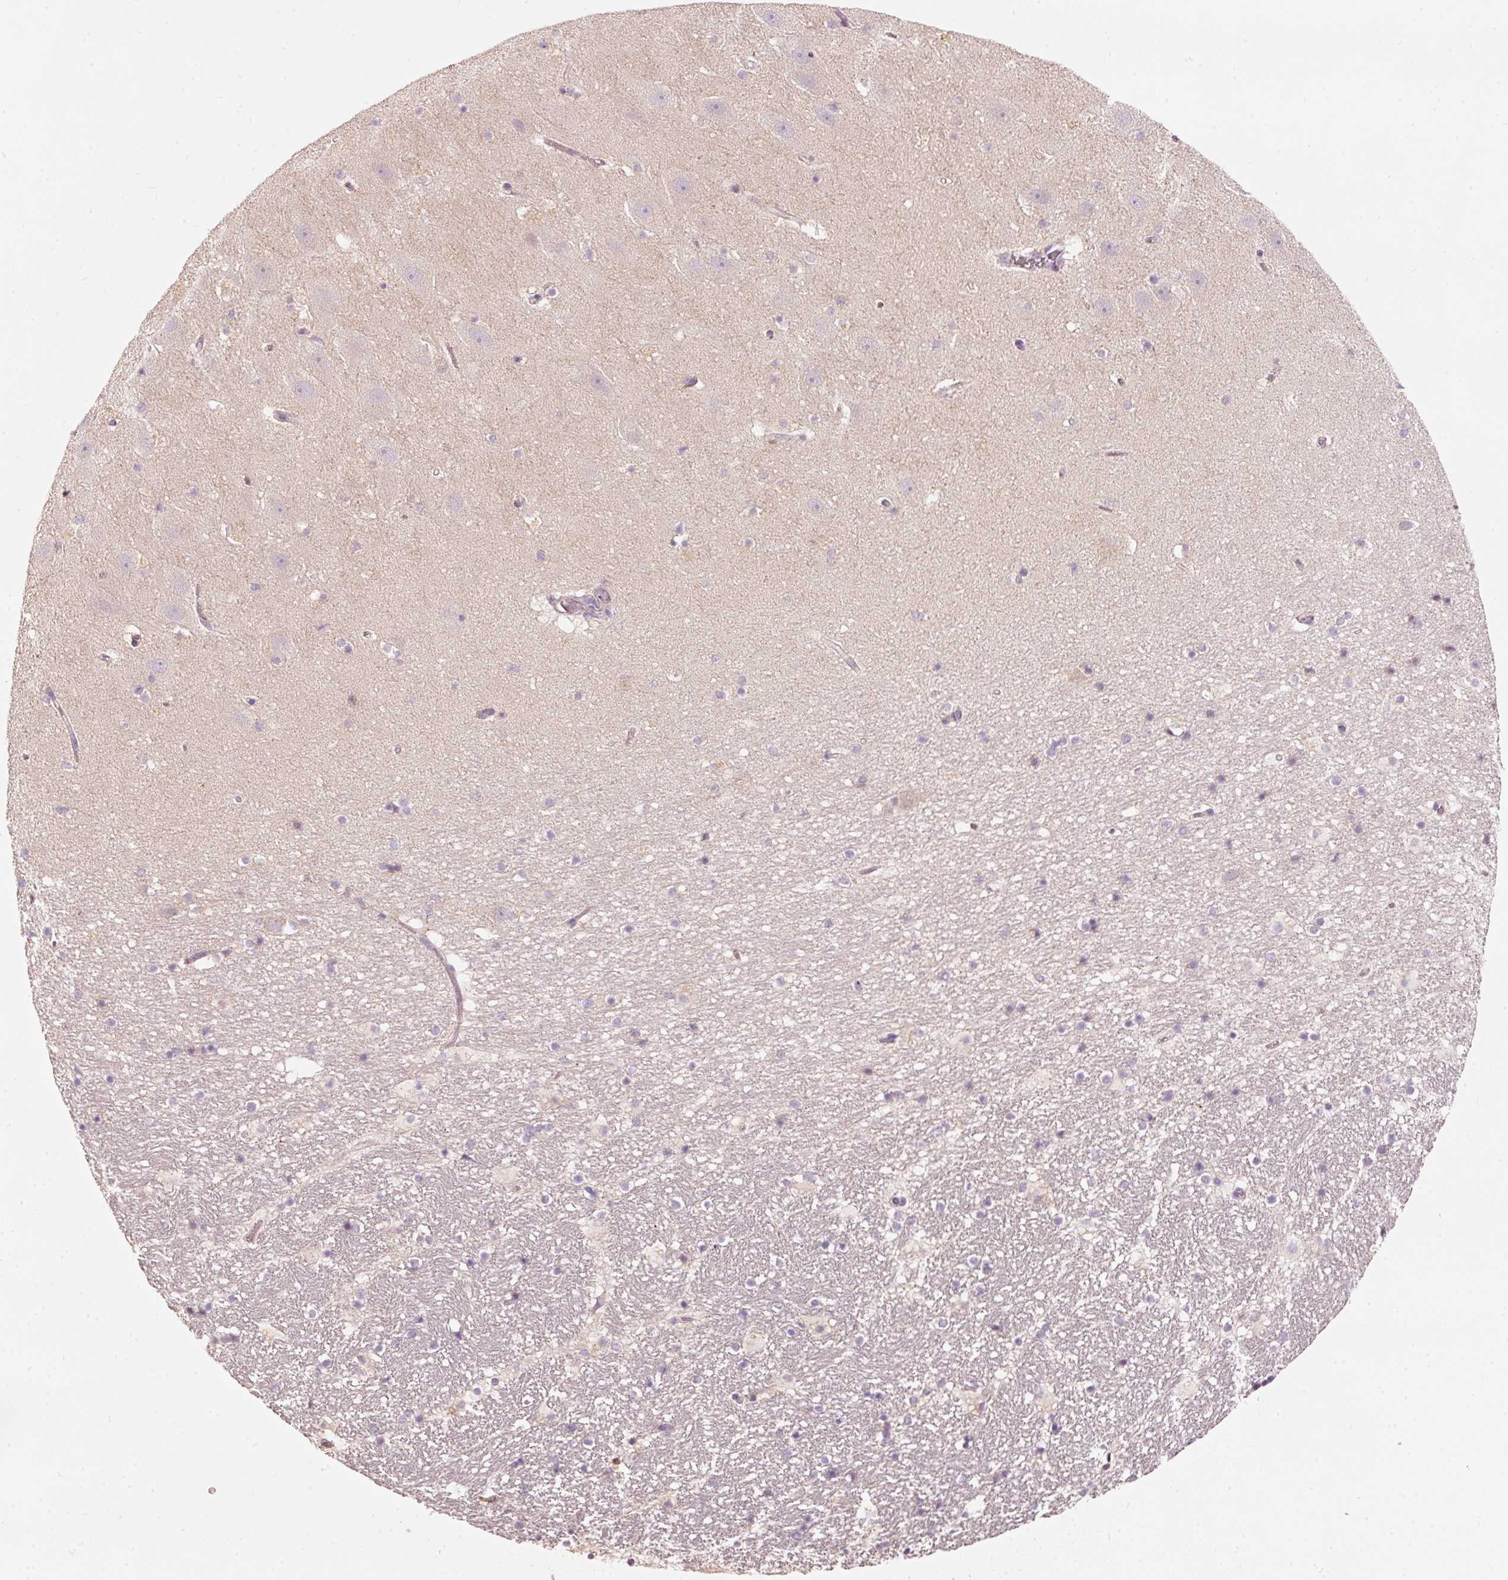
{"staining": {"intensity": "negative", "quantity": "none", "location": "none"}, "tissue": "hippocampus", "cell_type": "Glial cells", "image_type": "normal", "snomed": [{"axis": "morphology", "description": "Normal tissue, NOS"}, {"axis": "topography", "description": "Hippocampus"}], "caption": "The IHC image has no significant staining in glial cells of hippocampus. The staining was performed using DAB to visualize the protein expression in brown, while the nuclei were stained in blue with hematoxylin (Magnification: 20x).", "gene": "KLHL21", "patient": {"sex": "male", "age": 37}}